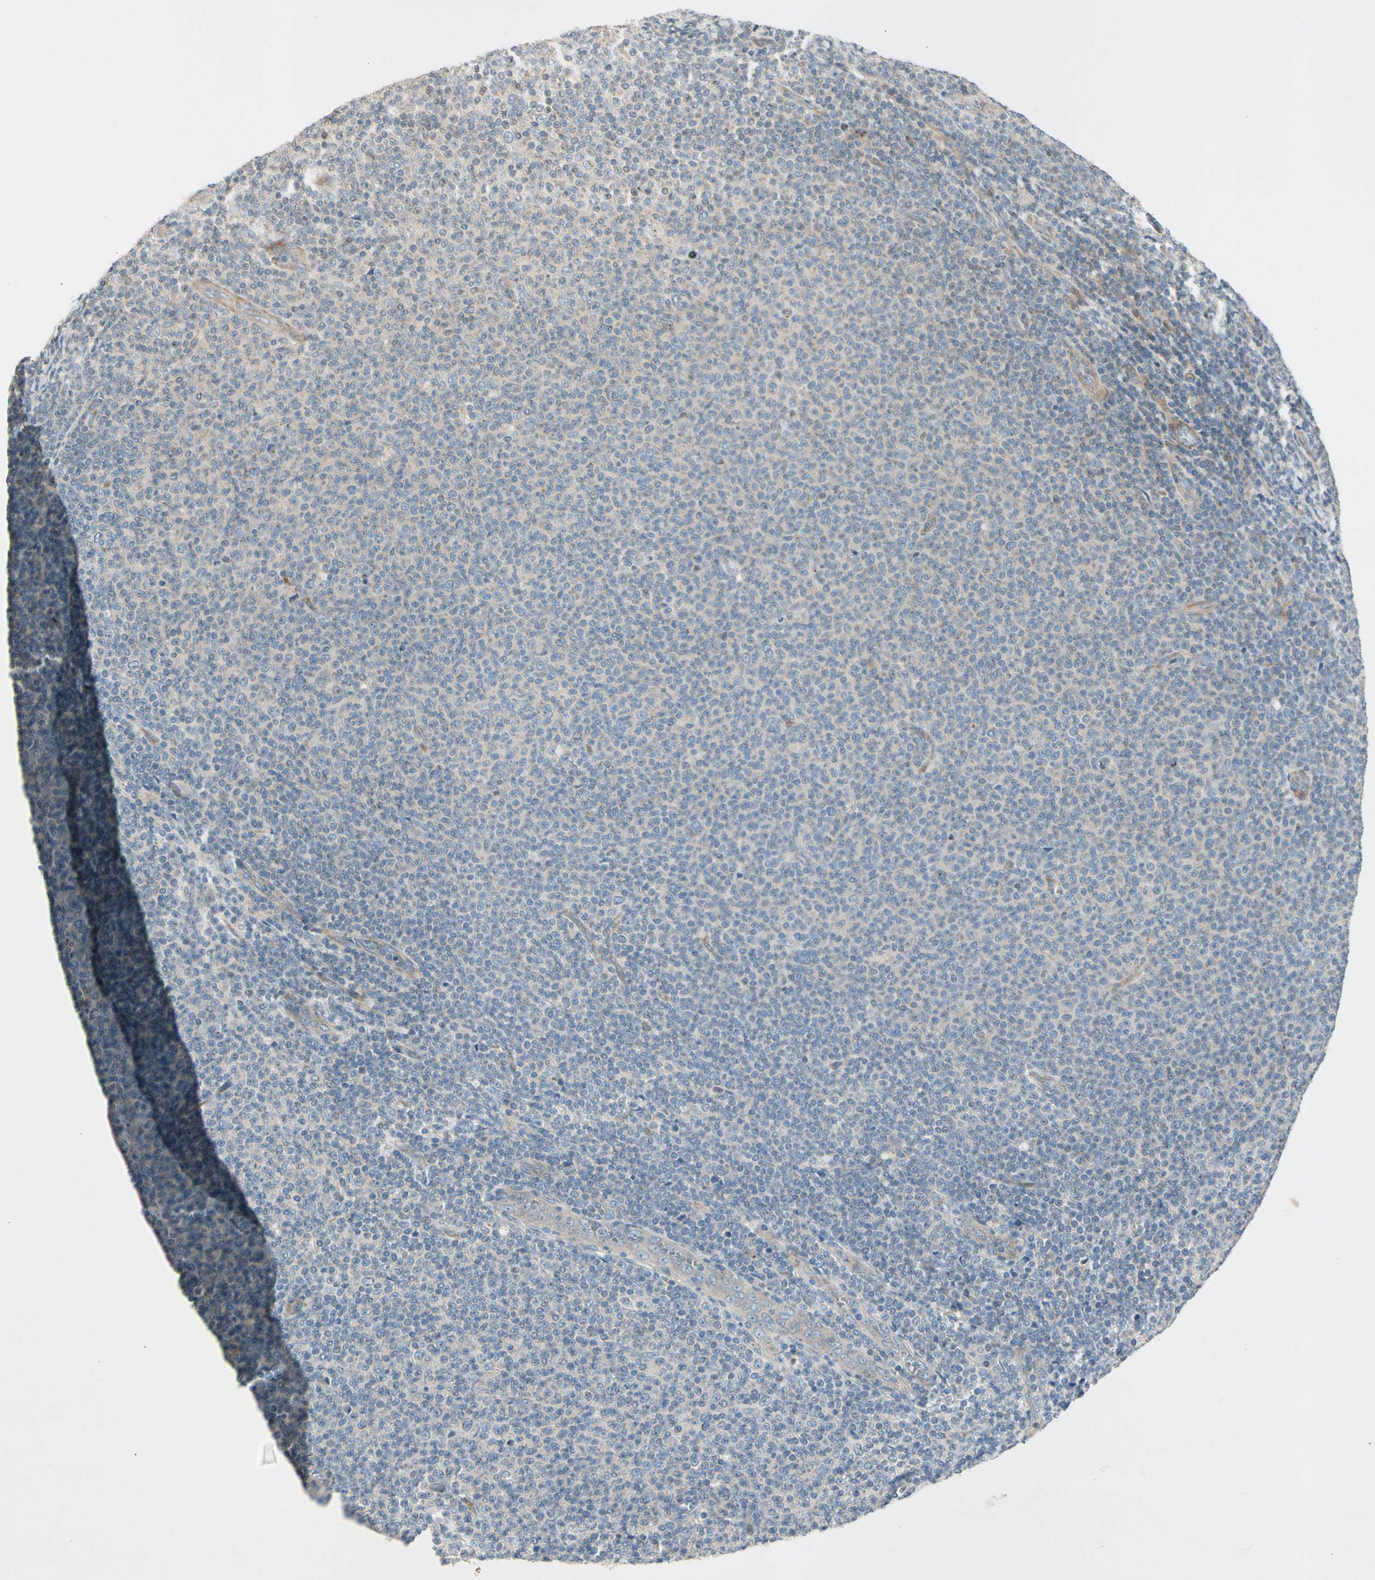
{"staining": {"intensity": "negative", "quantity": "none", "location": "none"}, "tissue": "lymphoma", "cell_type": "Tumor cells", "image_type": "cancer", "snomed": [{"axis": "morphology", "description": "Malignant lymphoma, non-Hodgkin's type, Low grade"}, {"axis": "topography", "description": "Lymph node"}], "caption": "This histopathology image is of low-grade malignant lymphoma, non-Hodgkin's type stained with IHC to label a protein in brown with the nuclei are counter-stained blue. There is no positivity in tumor cells.", "gene": "ADGRA3", "patient": {"sex": "male", "age": 66}}